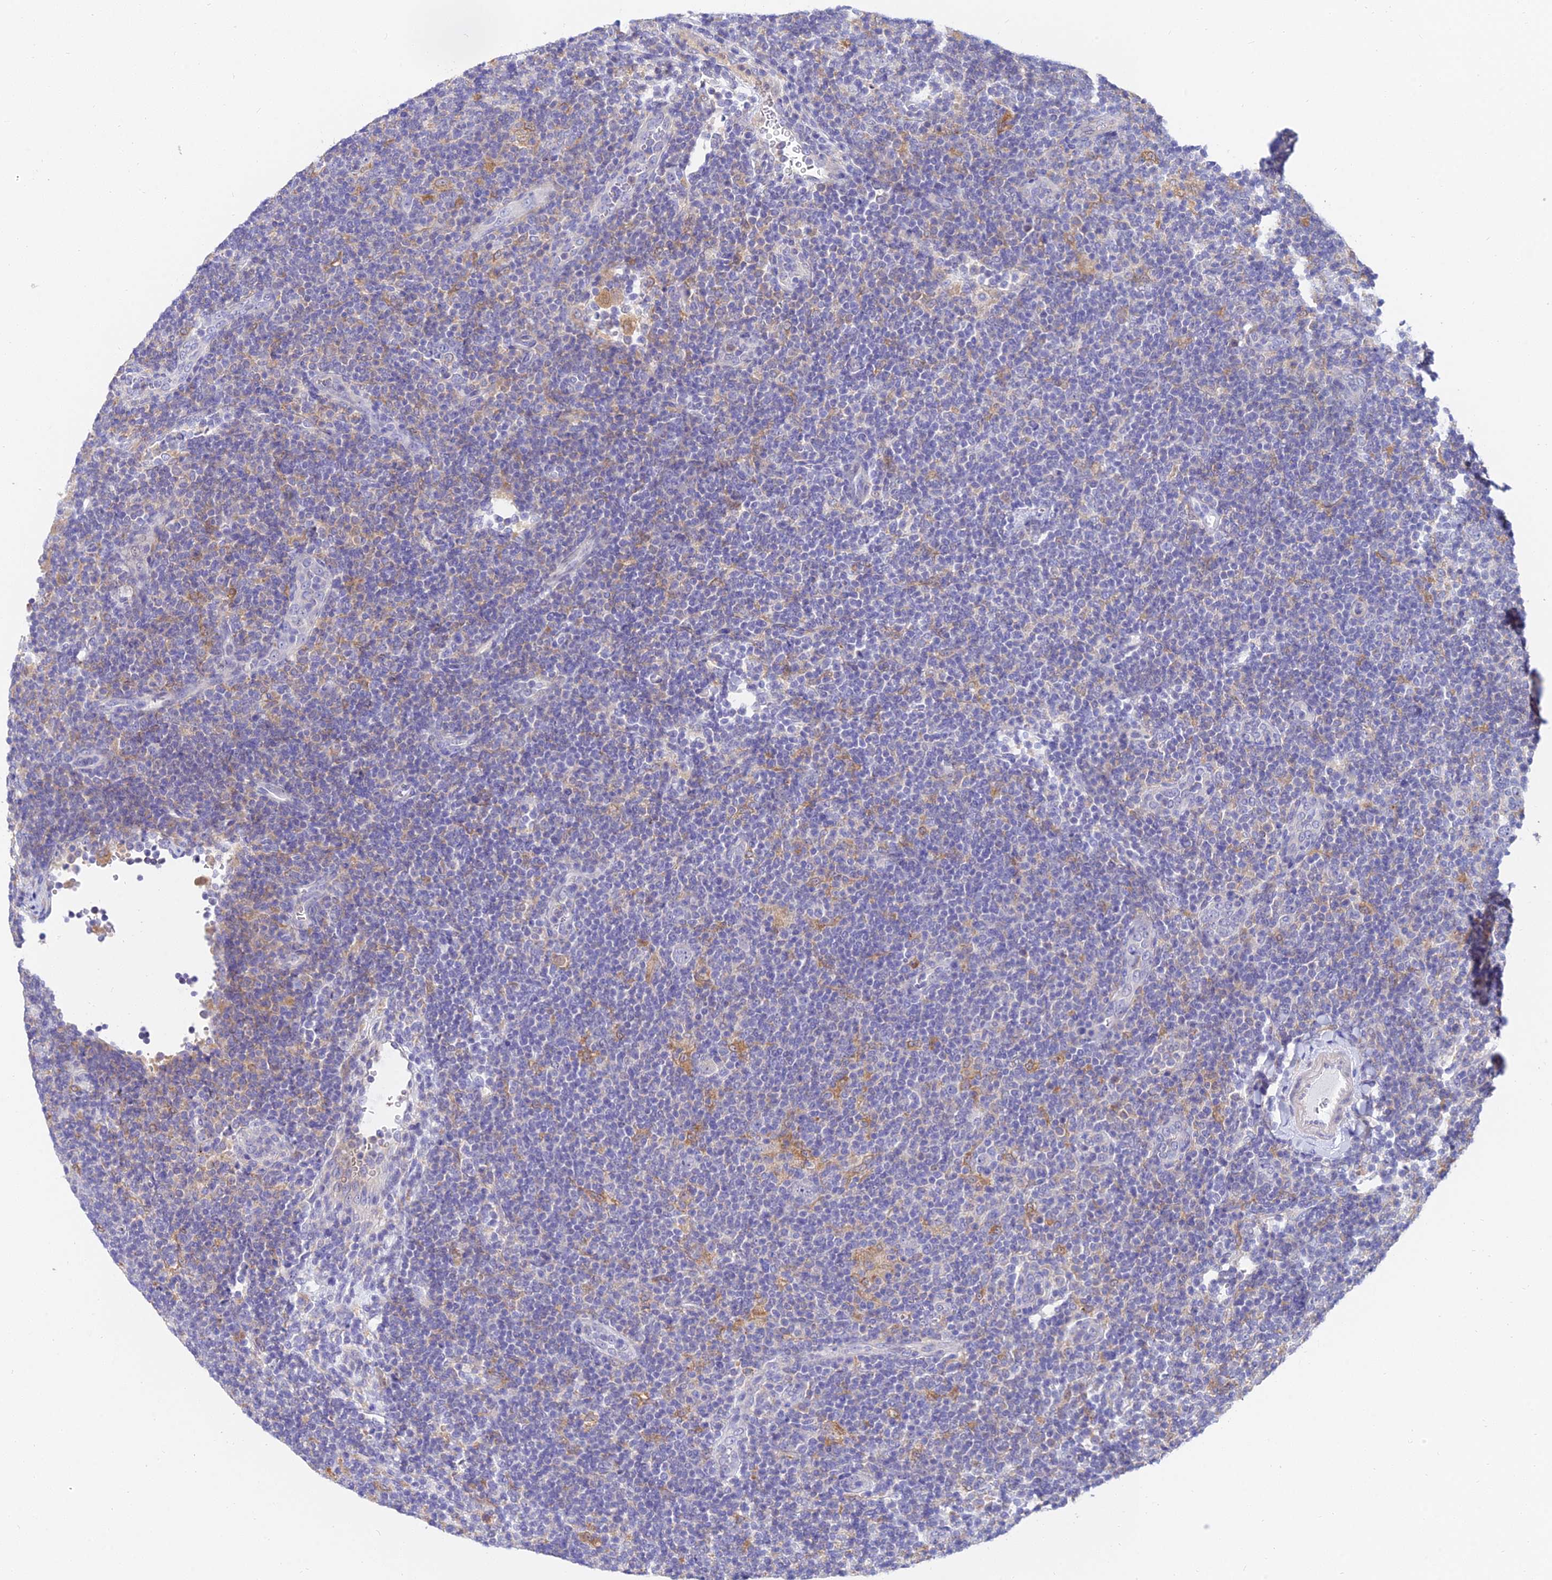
{"staining": {"intensity": "negative", "quantity": "none", "location": "none"}, "tissue": "lymphoma", "cell_type": "Tumor cells", "image_type": "cancer", "snomed": [{"axis": "morphology", "description": "Hodgkin's disease, NOS"}, {"axis": "topography", "description": "Lymph node"}], "caption": "Hodgkin's disease stained for a protein using immunohistochemistry displays no positivity tumor cells.", "gene": "ARL8B", "patient": {"sex": "female", "age": 57}}